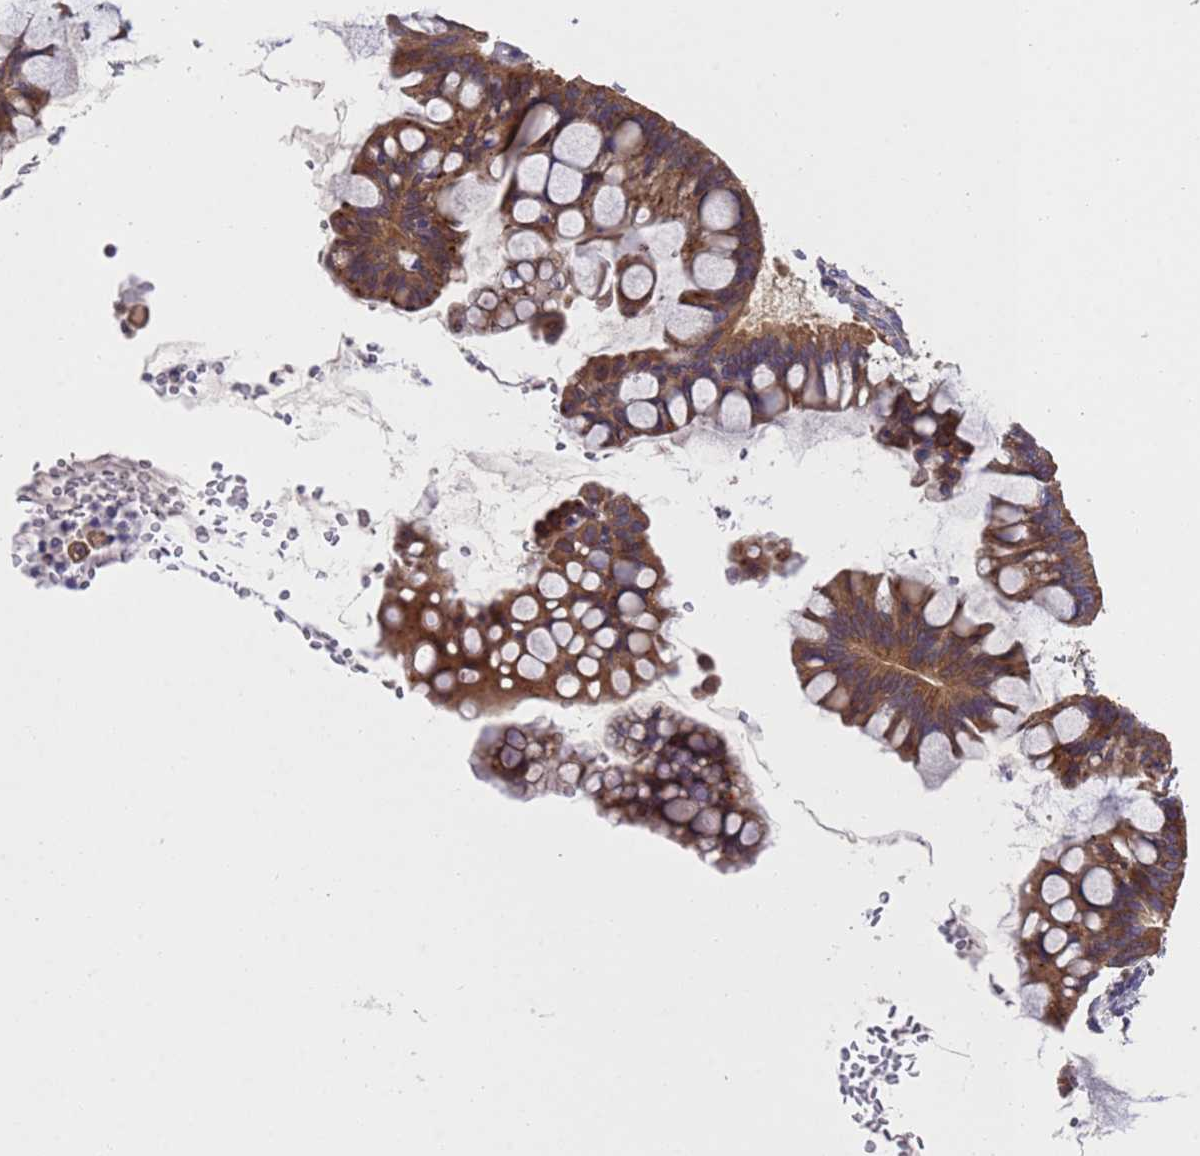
{"staining": {"intensity": "moderate", "quantity": ">75%", "location": "cytoplasmic/membranous"}, "tissue": "ovarian cancer", "cell_type": "Tumor cells", "image_type": "cancer", "snomed": [{"axis": "morphology", "description": "Cystadenocarcinoma, mucinous, NOS"}, {"axis": "topography", "description": "Ovary"}], "caption": "The photomicrograph displays staining of ovarian mucinous cystadenocarcinoma, revealing moderate cytoplasmic/membranous protein expression (brown color) within tumor cells. (DAB (3,3'-diaminobenzidine) IHC, brown staining for protein, blue staining for nuclei).", "gene": "DCAF12L2", "patient": {"sex": "female", "age": 73}}